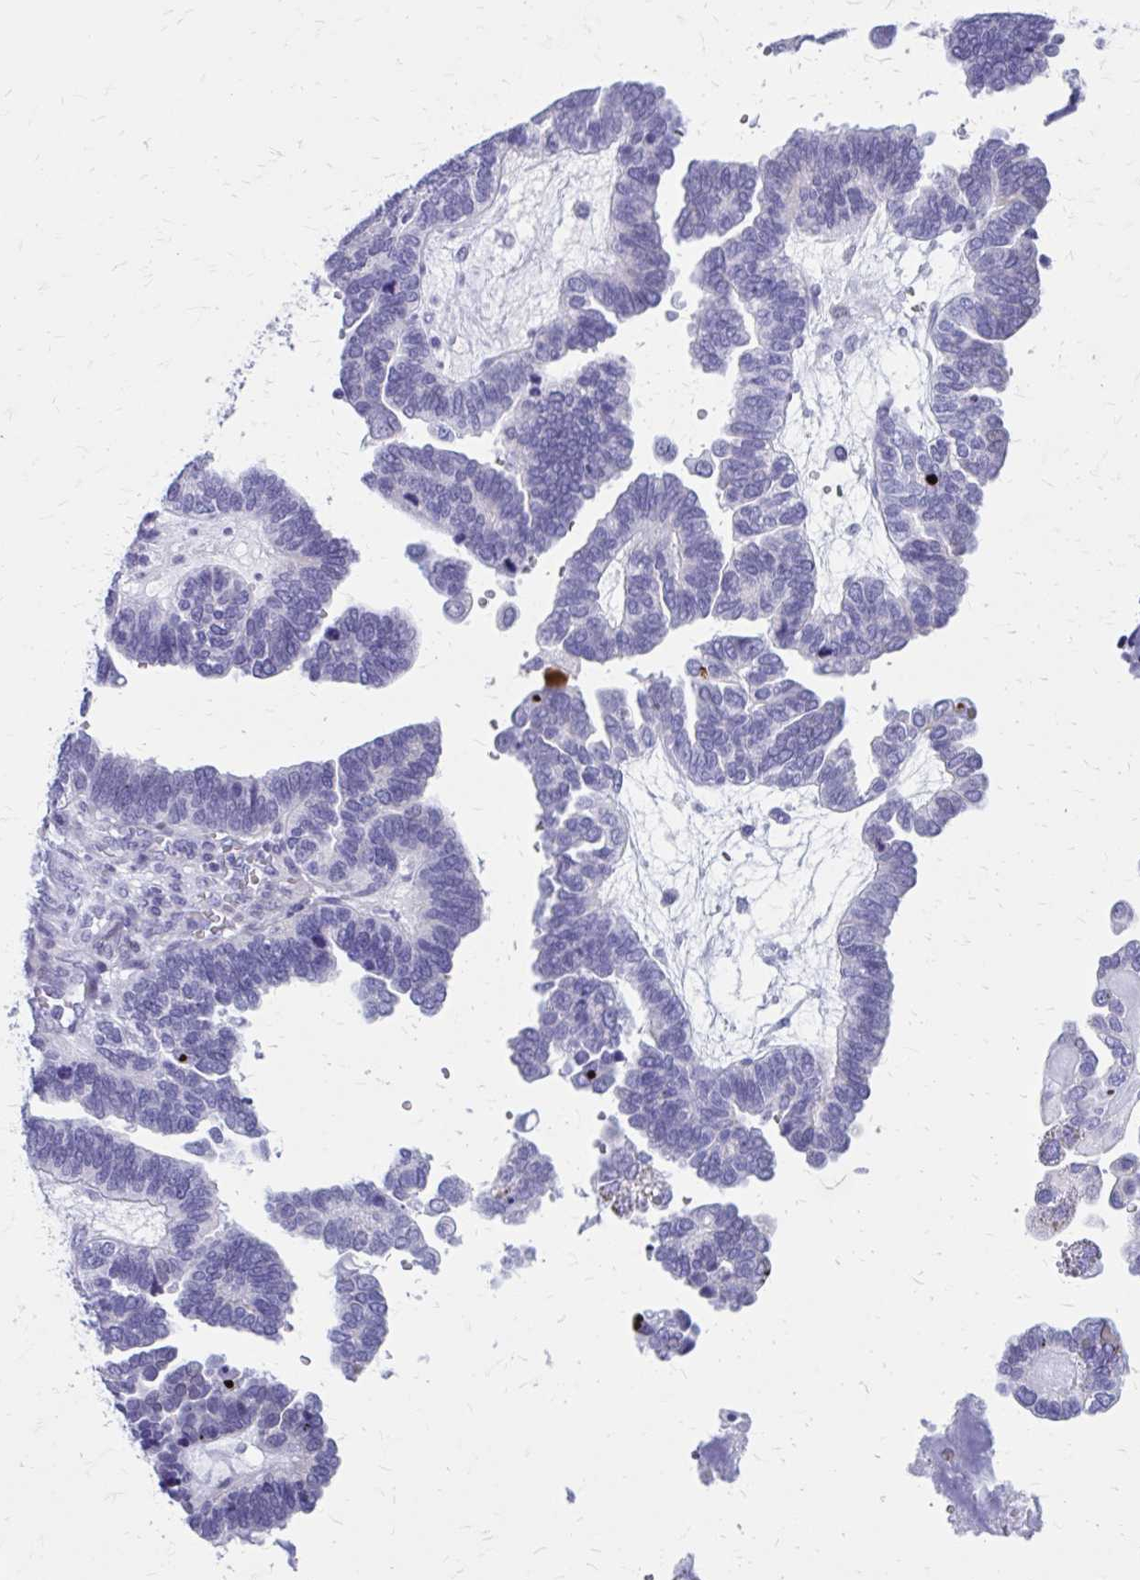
{"staining": {"intensity": "negative", "quantity": "none", "location": "none"}, "tissue": "ovarian cancer", "cell_type": "Tumor cells", "image_type": "cancer", "snomed": [{"axis": "morphology", "description": "Cystadenocarcinoma, serous, NOS"}, {"axis": "topography", "description": "Ovary"}], "caption": "IHC micrograph of neoplastic tissue: human ovarian cancer stained with DAB (3,3'-diaminobenzidine) exhibits no significant protein positivity in tumor cells. (DAB immunohistochemistry (IHC), high magnification).", "gene": "LCN15", "patient": {"sex": "female", "age": 51}}